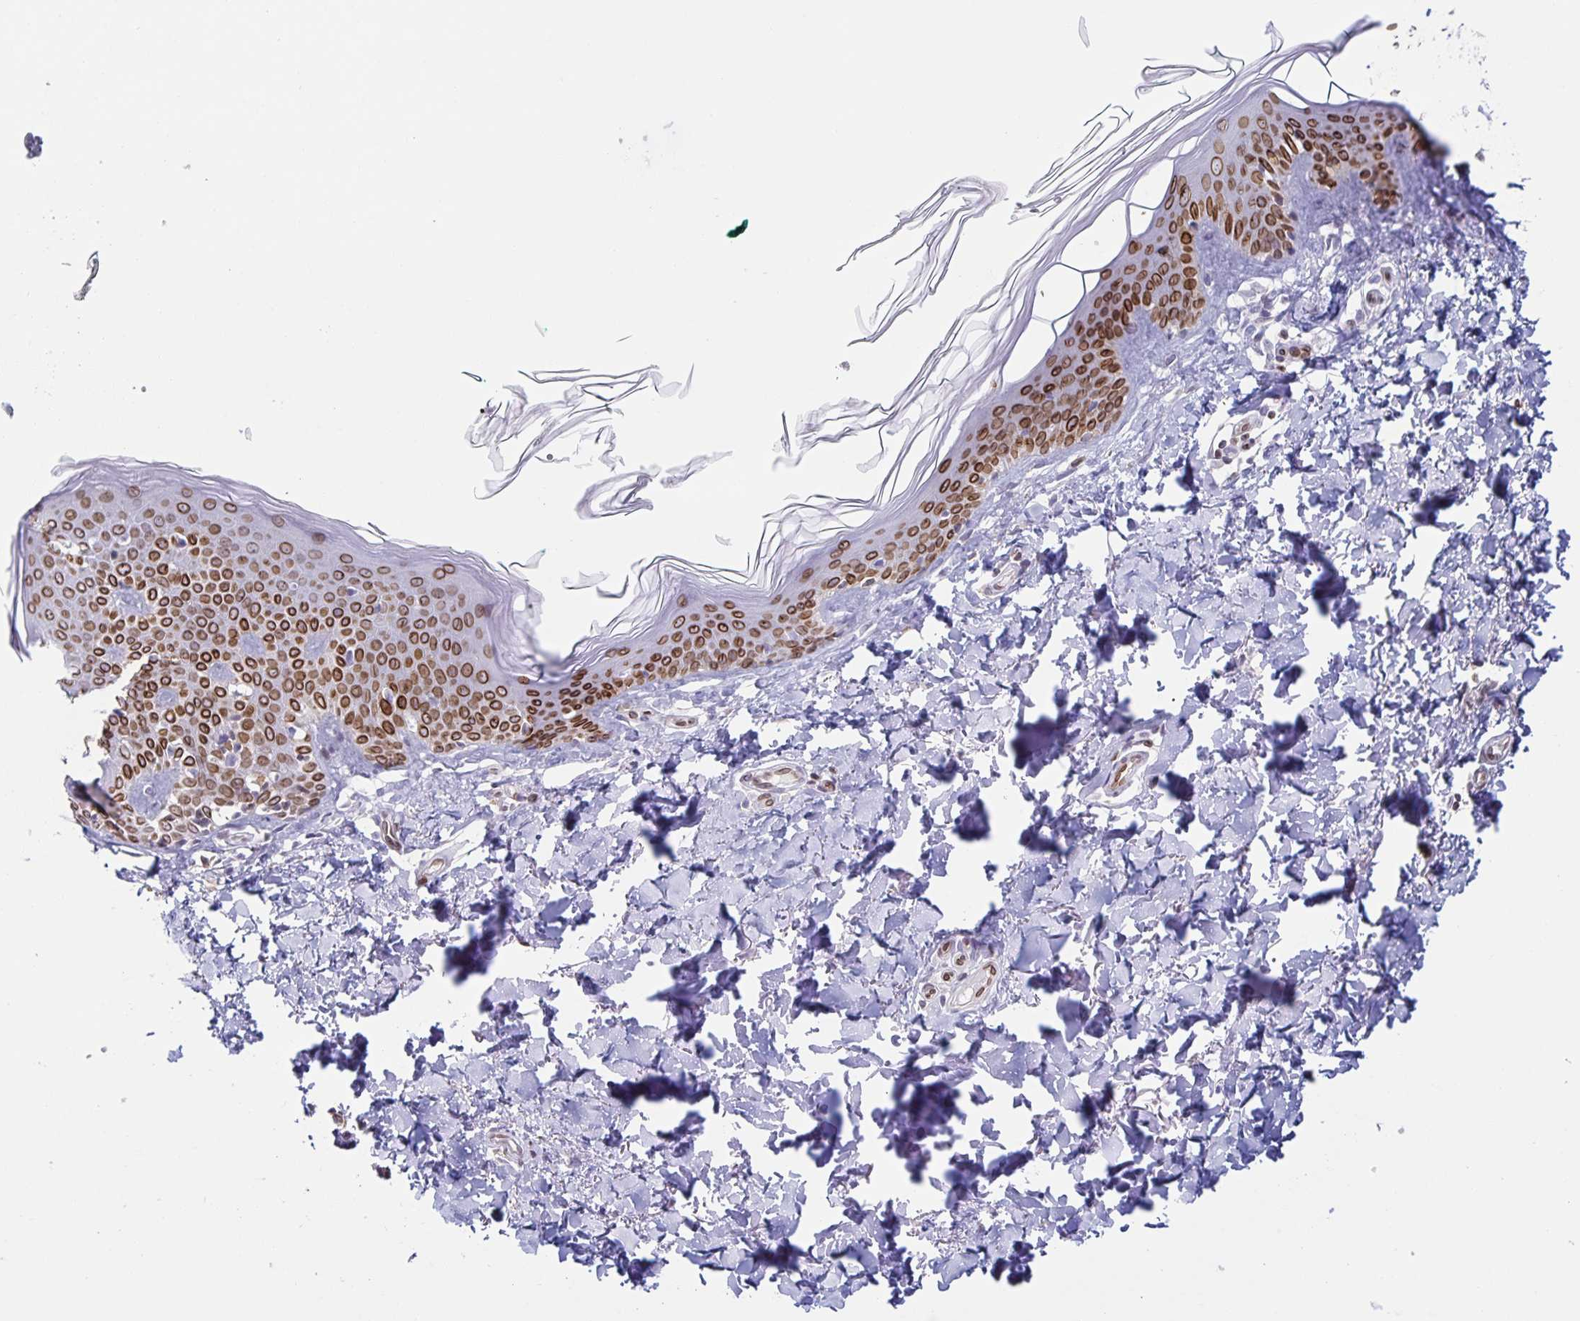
{"staining": {"intensity": "negative", "quantity": "none", "location": "none"}, "tissue": "skin", "cell_type": "Fibroblasts", "image_type": "normal", "snomed": [{"axis": "morphology", "description": "Normal tissue, NOS"}, {"axis": "topography", "description": "Skin"}, {"axis": "topography", "description": "Peripheral nerve tissue"}], "caption": "Immunohistochemical staining of benign human skin reveals no significant positivity in fibroblasts. (DAB (3,3'-diaminobenzidine) IHC with hematoxylin counter stain).", "gene": "SYNE2", "patient": {"sex": "female", "age": 45}}